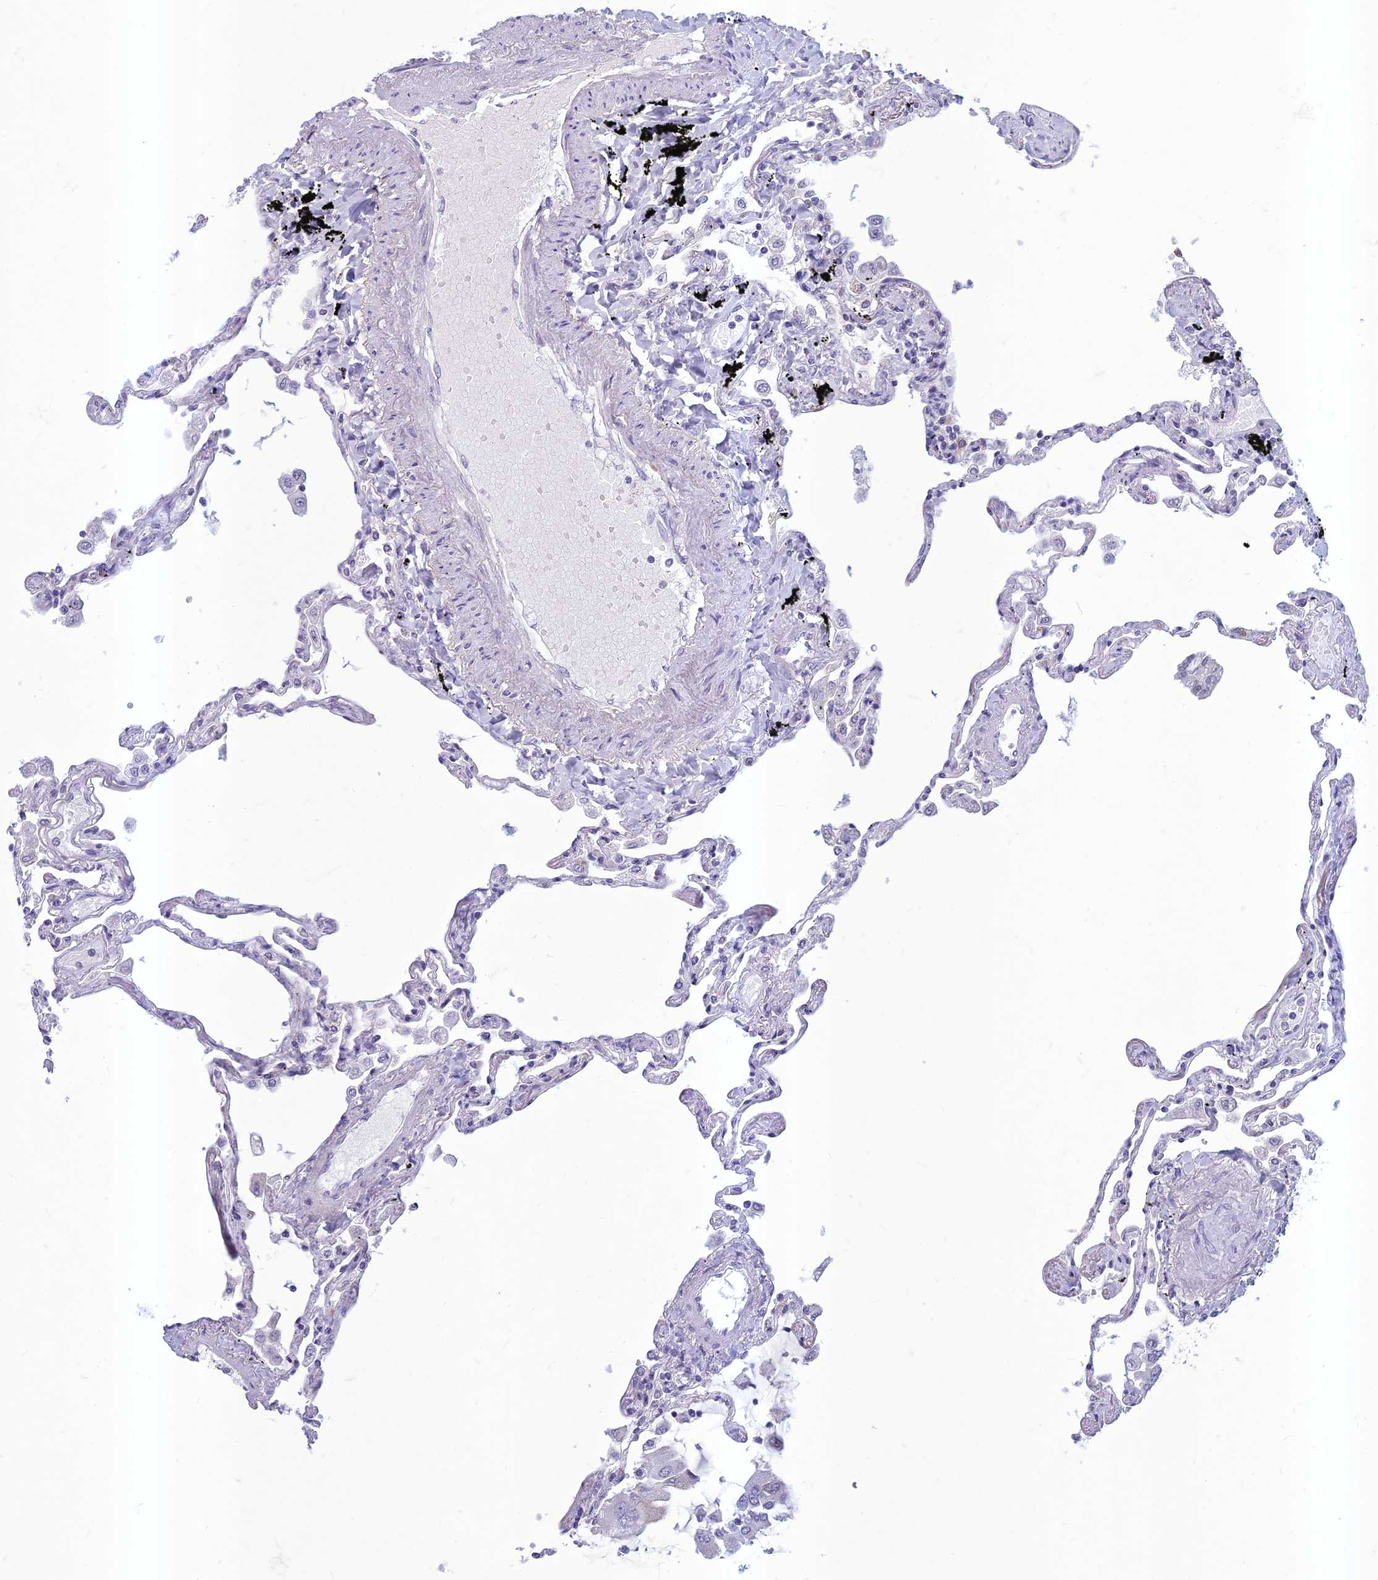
{"staining": {"intensity": "negative", "quantity": "none", "location": "none"}, "tissue": "lung", "cell_type": "Alveolar cells", "image_type": "normal", "snomed": [{"axis": "morphology", "description": "Normal tissue, NOS"}, {"axis": "topography", "description": "Lung"}], "caption": "This image is of benign lung stained with IHC to label a protein in brown with the nuclei are counter-stained blue. There is no expression in alveolar cells.", "gene": "HIGD1A", "patient": {"sex": "female", "age": 67}}